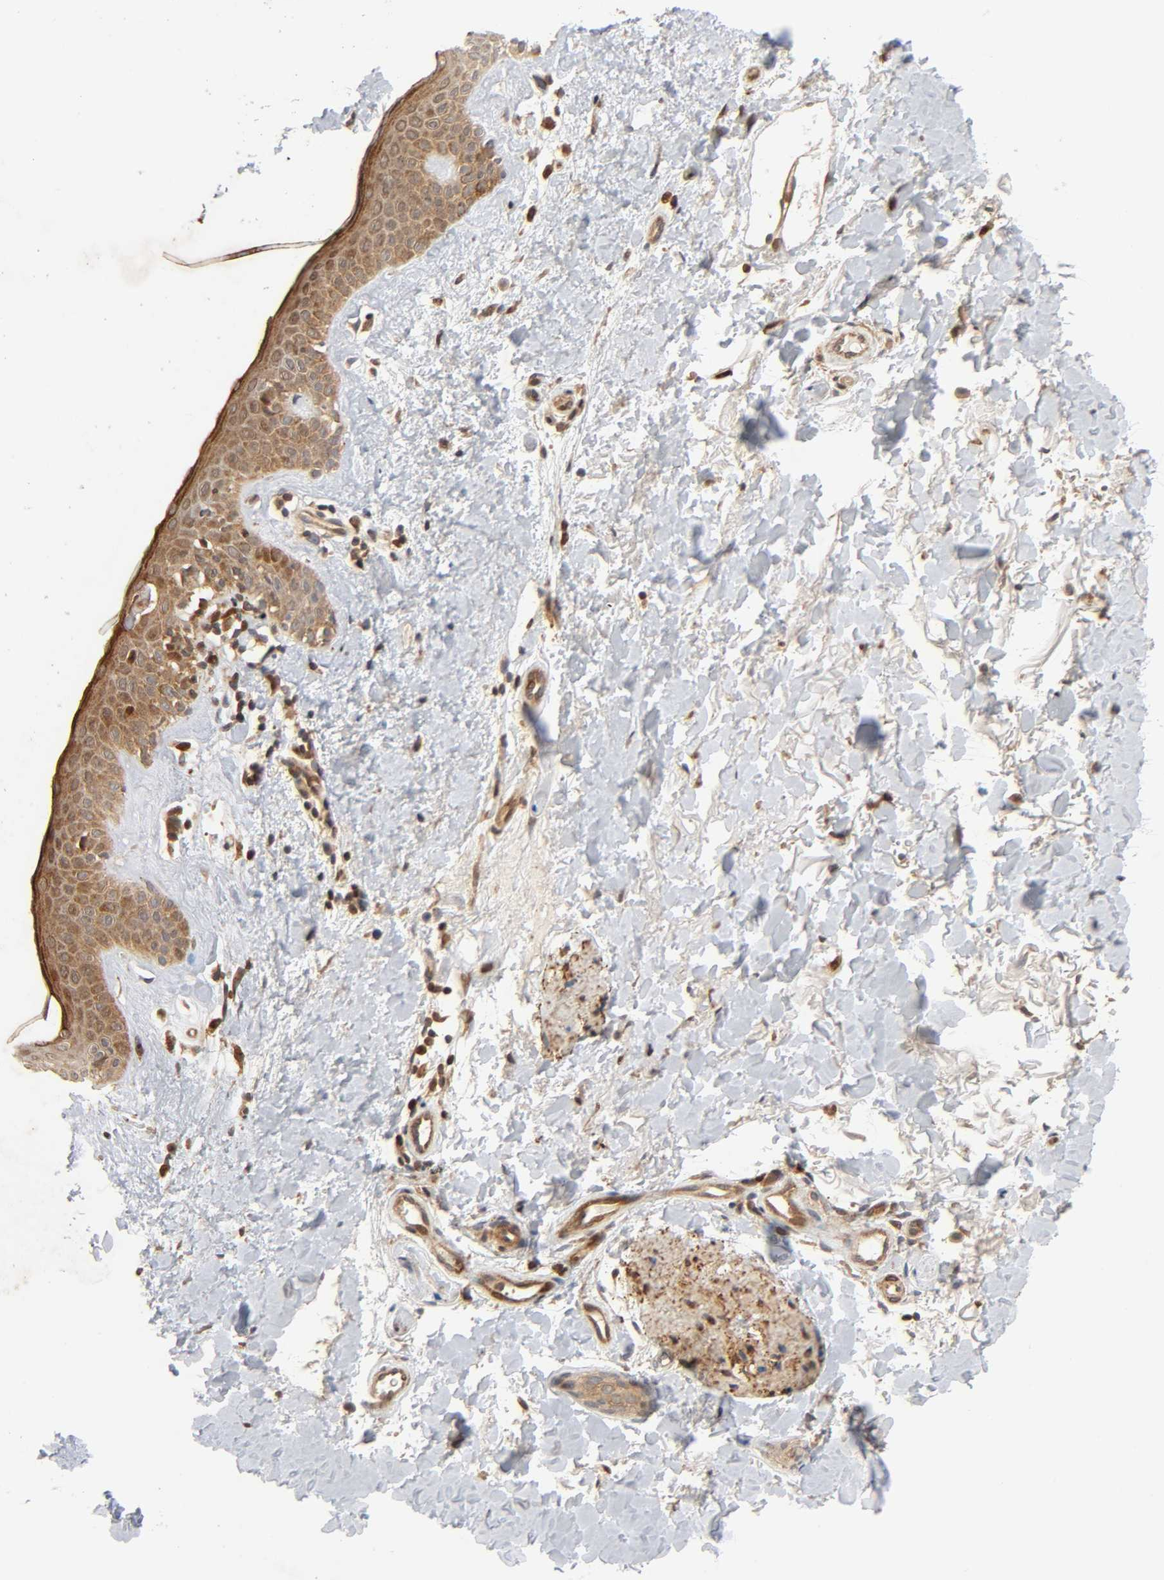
{"staining": {"intensity": "moderate", "quantity": ">75%", "location": "cytoplasmic/membranous"}, "tissue": "skin cancer", "cell_type": "Tumor cells", "image_type": "cancer", "snomed": [{"axis": "morphology", "description": "Basal cell carcinoma"}, {"axis": "topography", "description": "Skin"}], "caption": "Basal cell carcinoma (skin) stained with DAB immunohistochemistry (IHC) reveals medium levels of moderate cytoplasmic/membranous expression in about >75% of tumor cells.", "gene": "NEMF", "patient": {"sex": "female", "age": 79}}